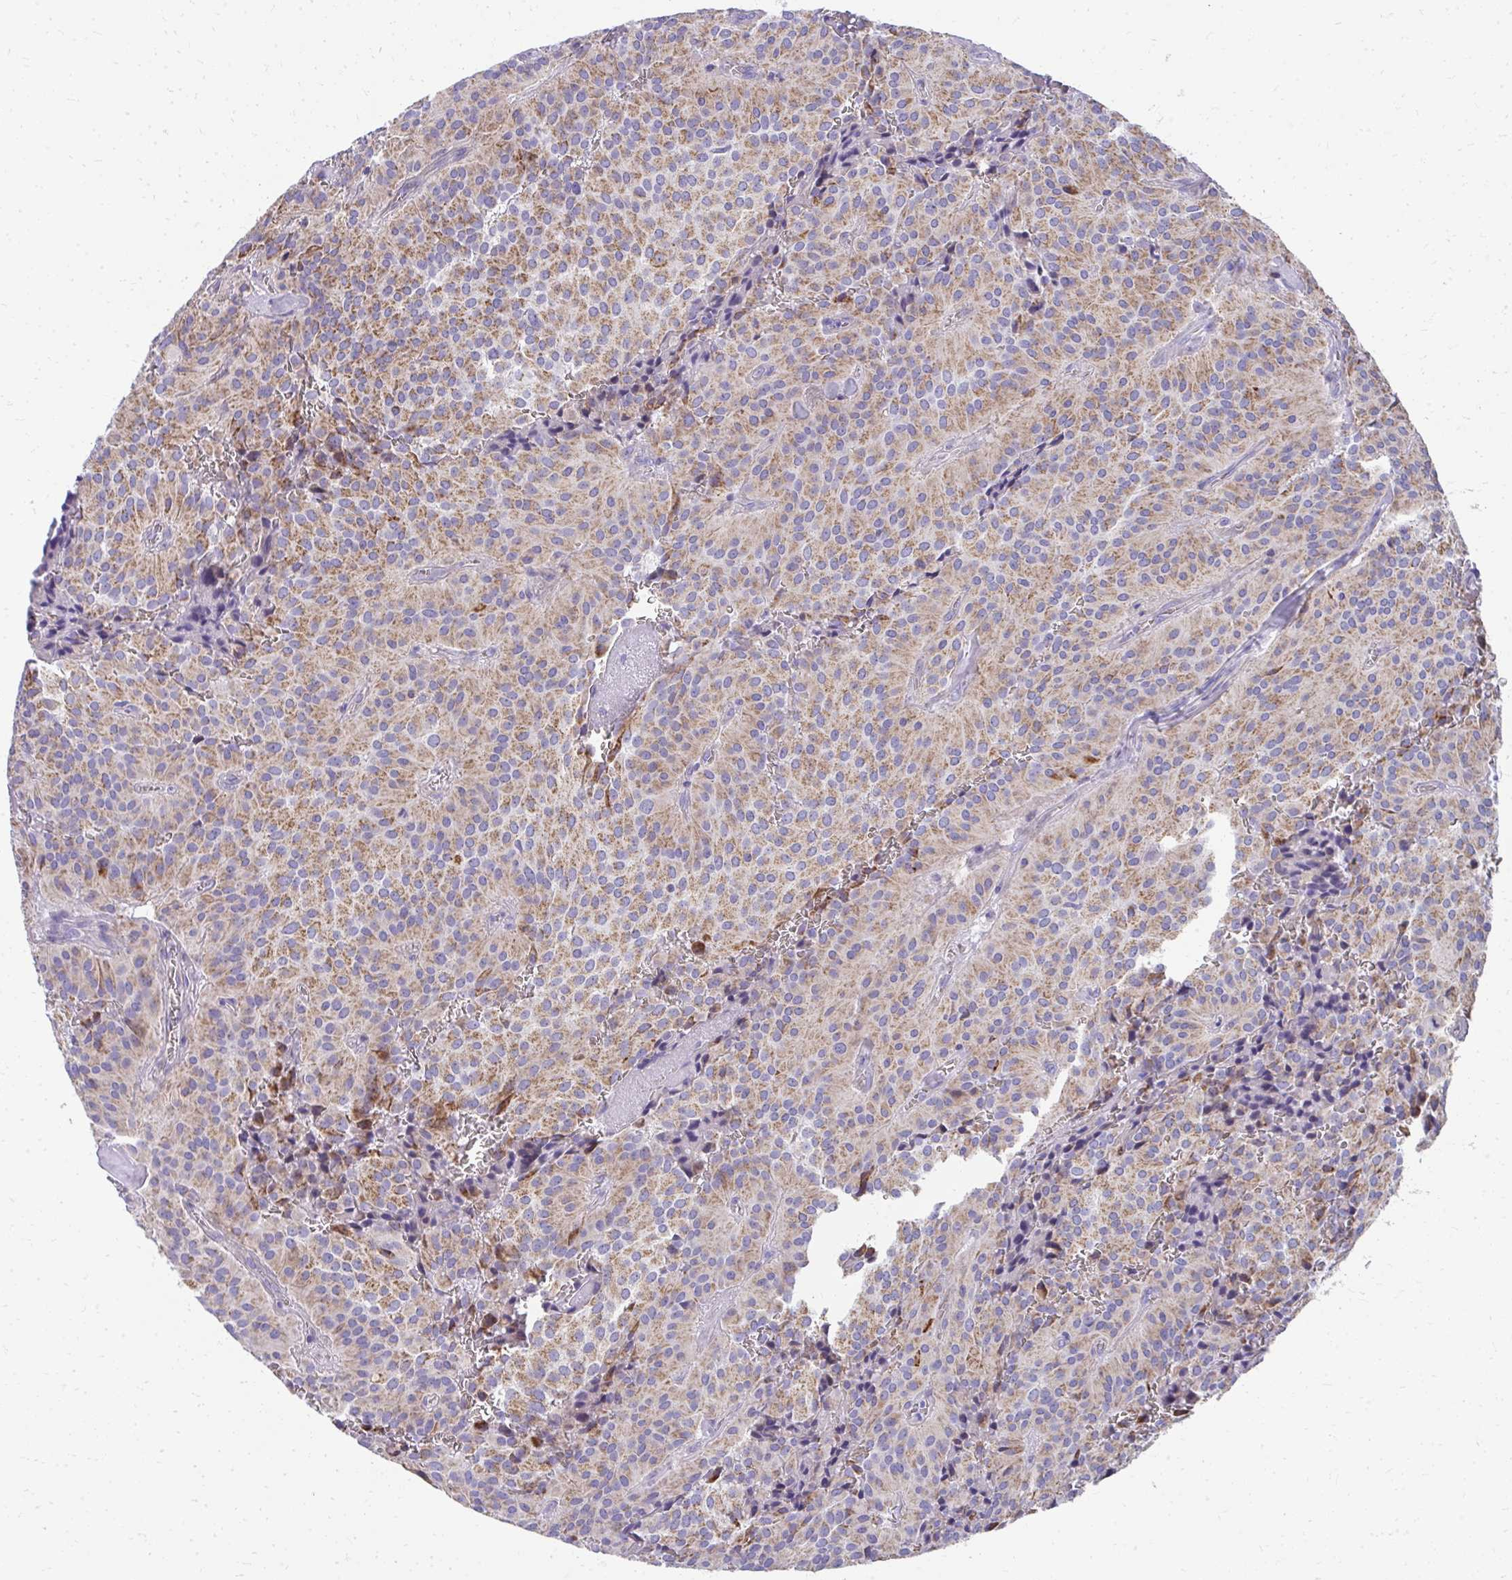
{"staining": {"intensity": "moderate", "quantity": ">75%", "location": "cytoplasmic/membranous"}, "tissue": "glioma", "cell_type": "Tumor cells", "image_type": "cancer", "snomed": [{"axis": "morphology", "description": "Glioma, malignant, Low grade"}, {"axis": "topography", "description": "Brain"}], "caption": "Immunohistochemical staining of malignant low-grade glioma displays moderate cytoplasmic/membranous protein positivity in about >75% of tumor cells. (Brightfield microscopy of DAB IHC at high magnification).", "gene": "IL37", "patient": {"sex": "male", "age": 42}}